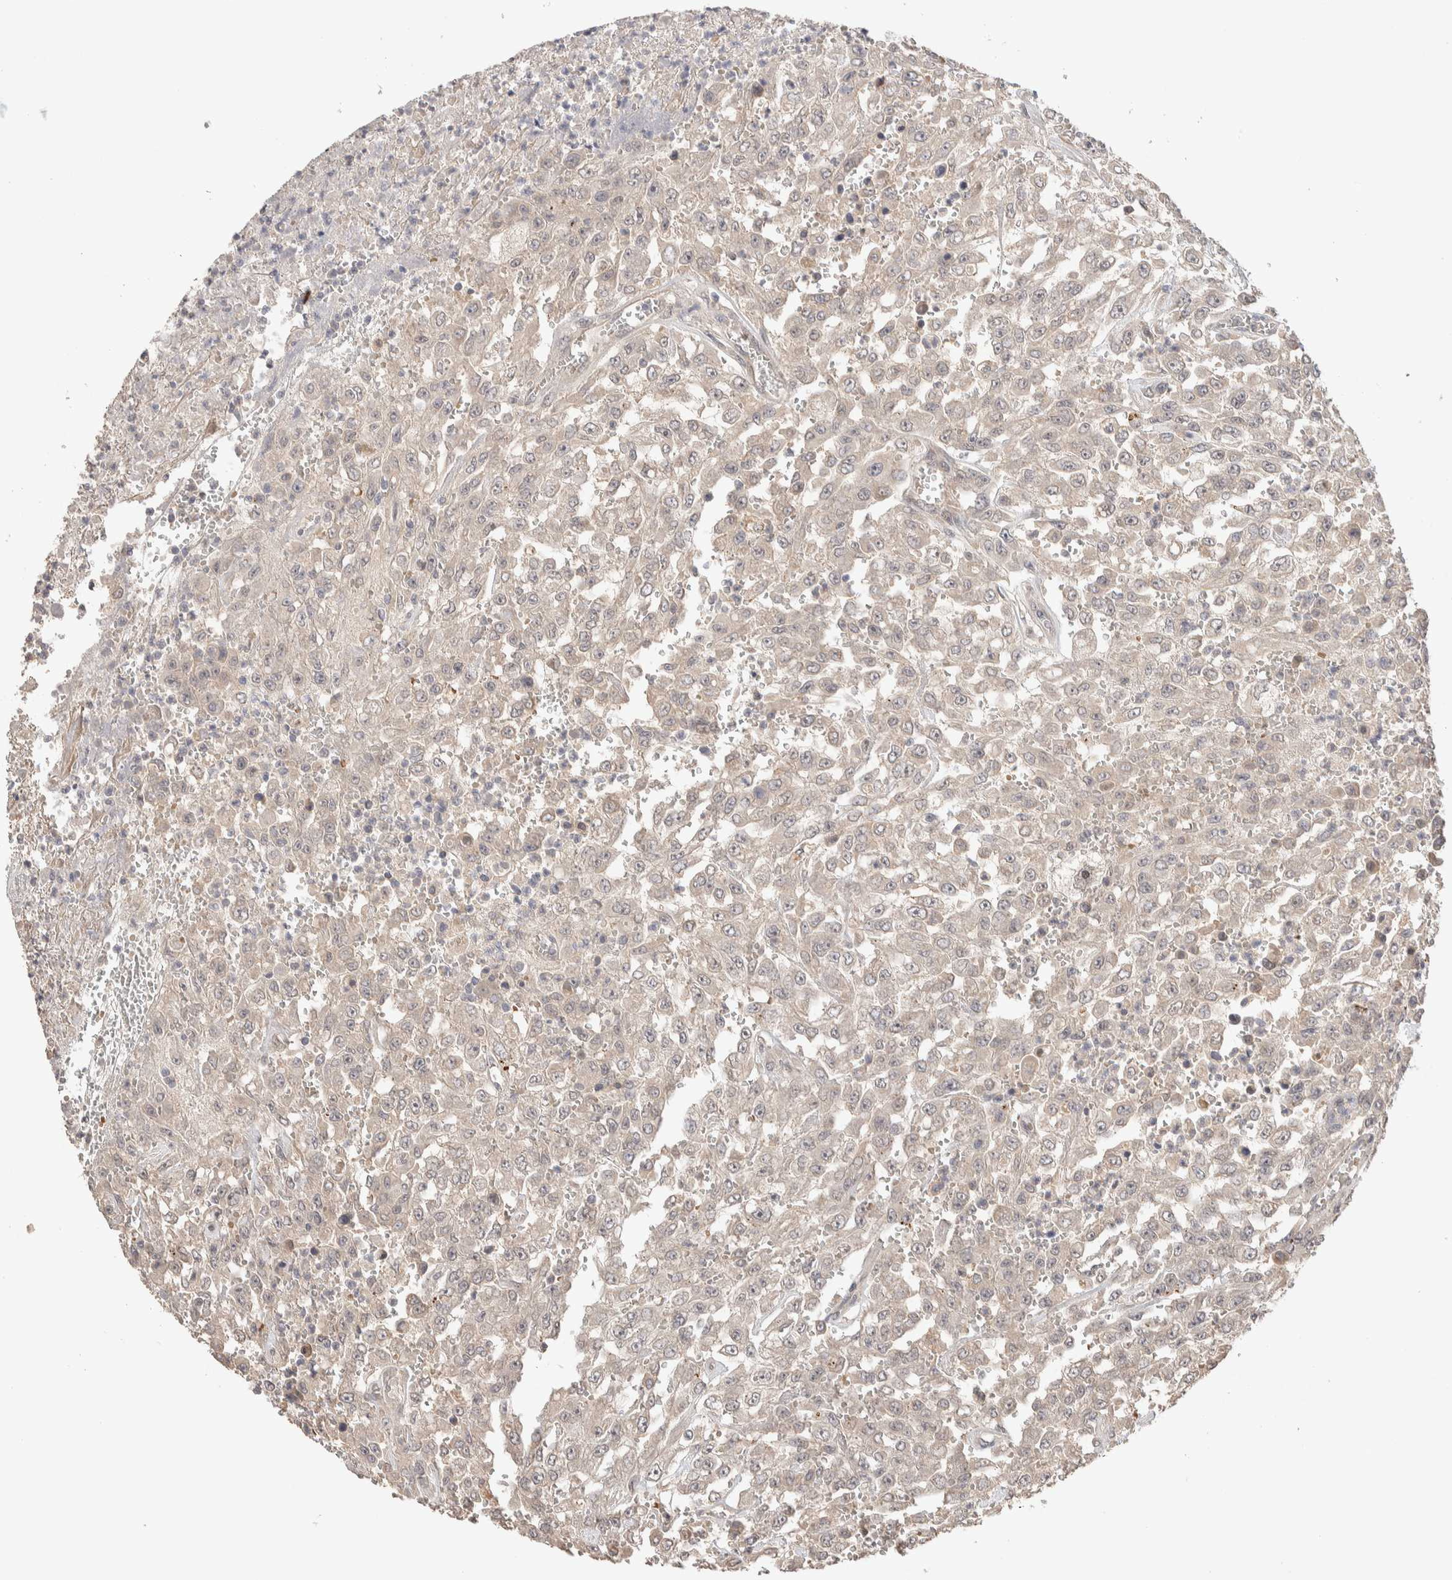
{"staining": {"intensity": "negative", "quantity": "none", "location": "none"}, "tissue": "urothelial cancer", "cell_type": "Tumor cells", "image_type": "cancer", "snomed": [{"axis": "morphology", "description": "Urothelial carcinoma, High grade"}, {"axis": "topography", "description": "Urinary bladder"}], "caption": "High magnification brightfield microscopy of urothelial carcinoma (high-grade) stained with DAB (brown) and counterstained with hematoxylin (blue): tumor cells show no significant staining.", "gene": "CASK", "patient": {"sex": "male", "age": 46}}